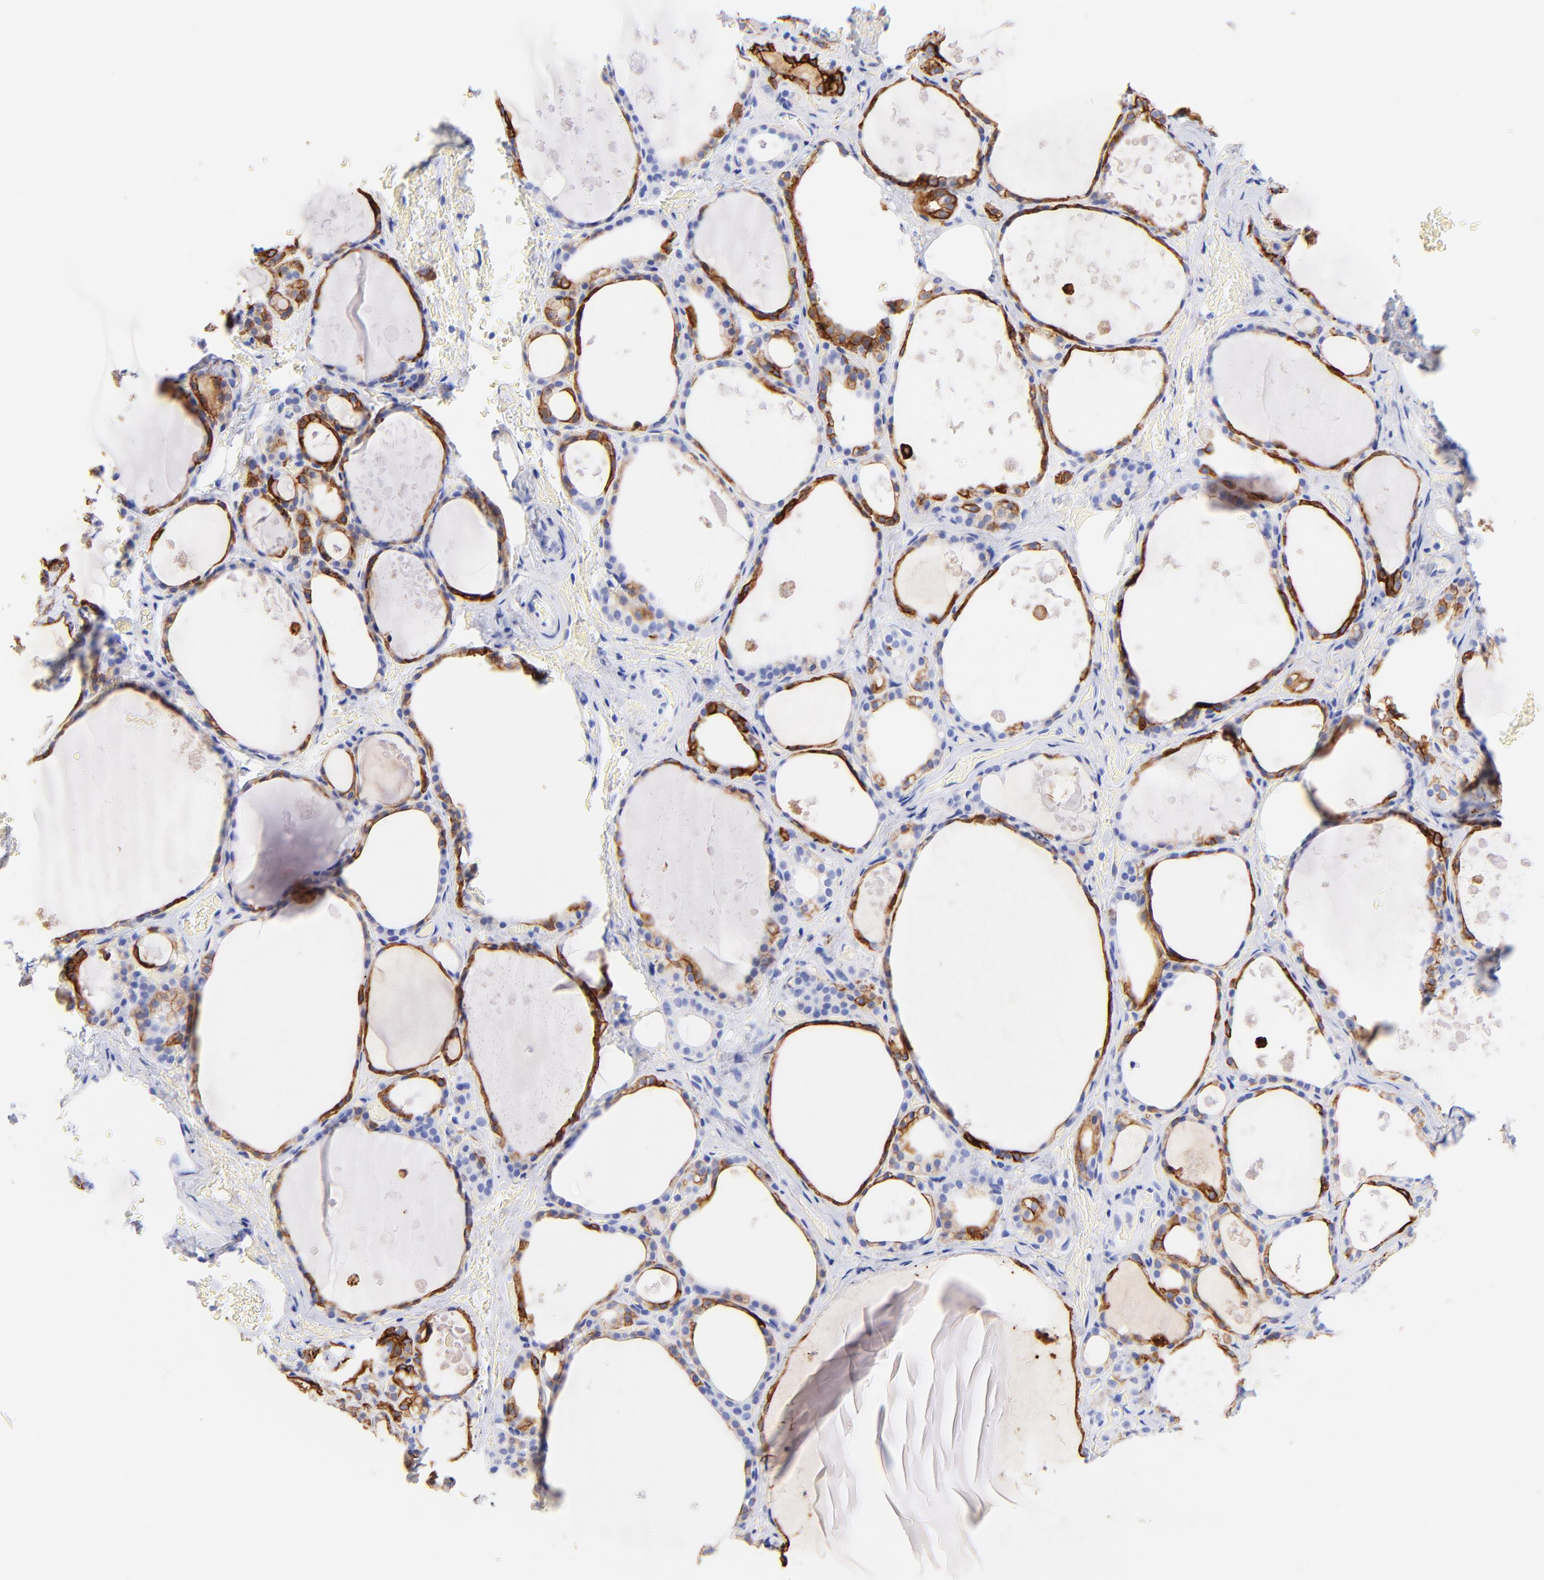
{"staining": {"intensity": "strong", "quantity": ">75%", "location": "cytoplasmic/membranous"}, "tissue": "thyroid gland", "cell_type": "Glandular cells", "image_type": "normal", "snomed": [{"axis": "morphology", "description": "Normal tissue, NOS"}, {"axis": "topography", "description": "Thyroid gland"}], "caption": "Glandular cells reveal high levels of strong cytoplasmic/membranous staining in about >75% of cells in unremarkable human thyroid gland.", "gene": "KRT19", "patient": {"sex": "male", "age": 61}}